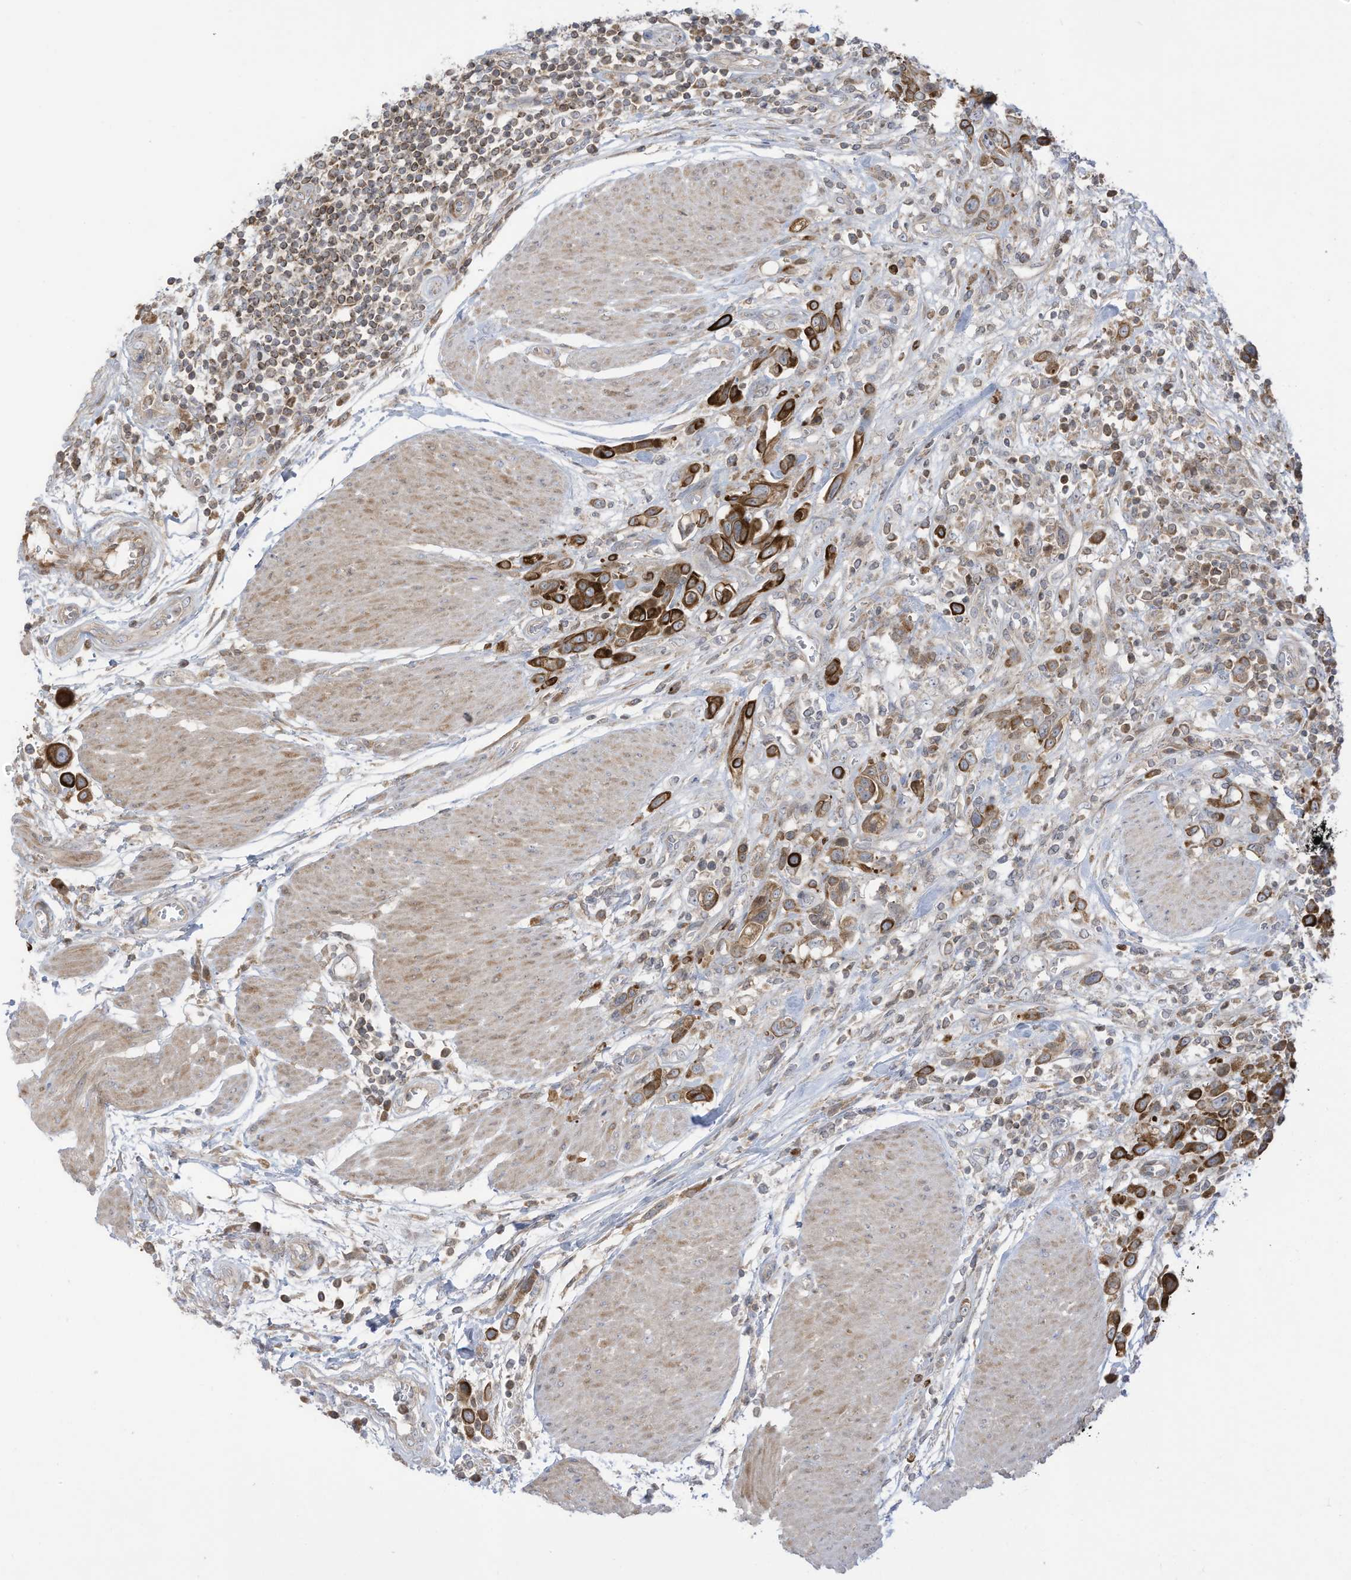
{"staining": {"intensity": "strong", "quantity": ">75%", "location": "cytoplasmic/membranous"}, "tissue": "urothelial cancer", "cell_type": "Tumor cells", "image_type": "cancer", "snomed": [{"axis": "morphology", "description": "Urothelial carcinoma, High grade"}, {"axis": "topography", "description": "Urinary bladder"}], "caption": "Tumor cells show high levels of strong cytoplasmic/membranous expression in about >75% of cells in urothelial cancer.", "gene": "CGAS", "patient": {"sex": "male", "age": 50}}